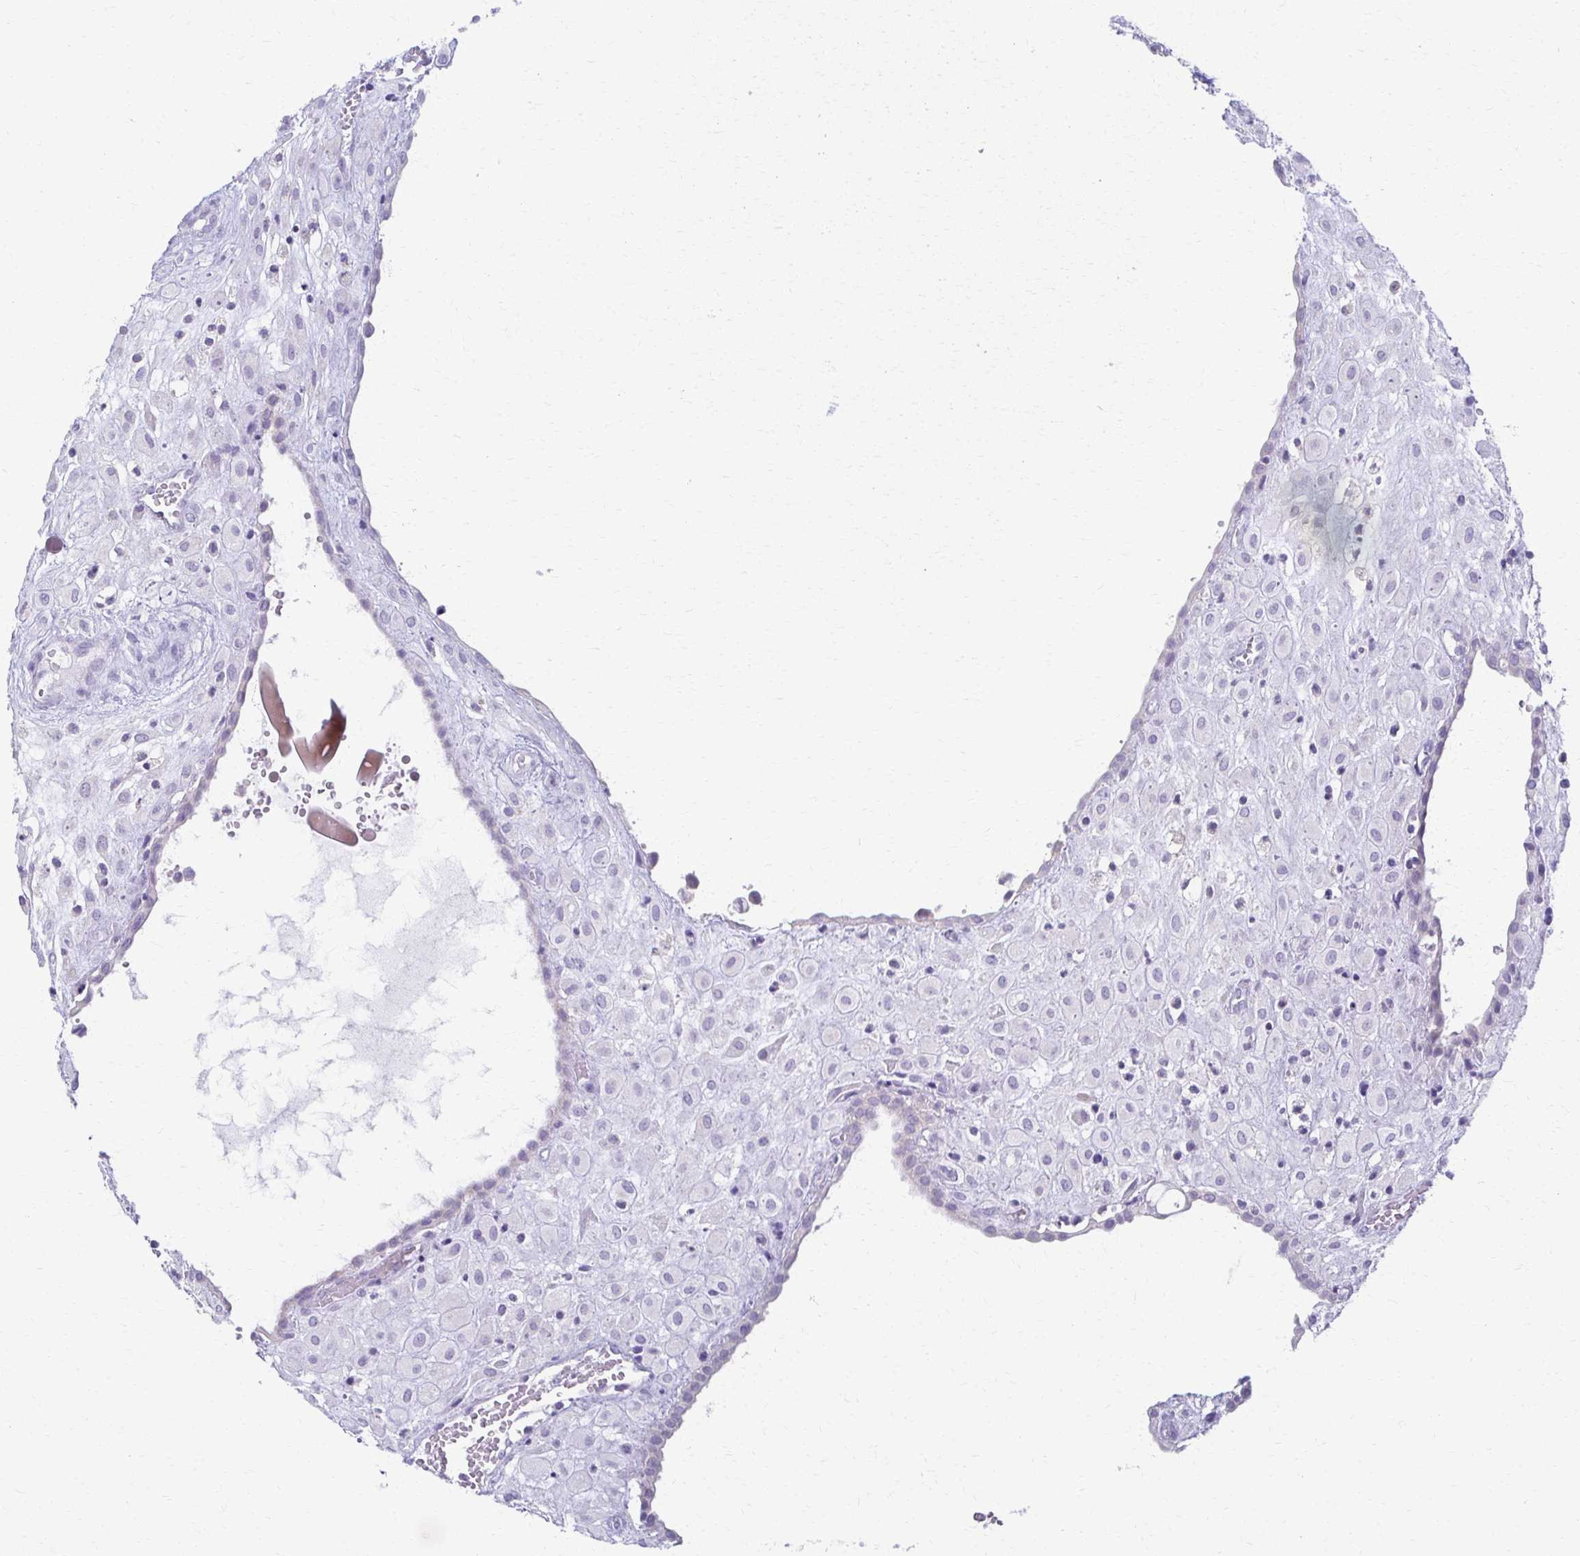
{"staining": {"intensity": "negative", "quantity": "none", "location": "none"}, "tissue": "placenta", "cell_type": "Decidual cells", "image_type": "normal", "snomed": [{"axis": "morphology", "description": "Normal tissue, NOS"}, {"axis": "topography", "description": "Placenta"}], "caption": "The micrograph shows no staining of decidual cells in normal placenta. (IHC, brightfield microscopy, high magnification).", "gene": "FCGR2A", "patient": {"sex": "female", "age": 24}}